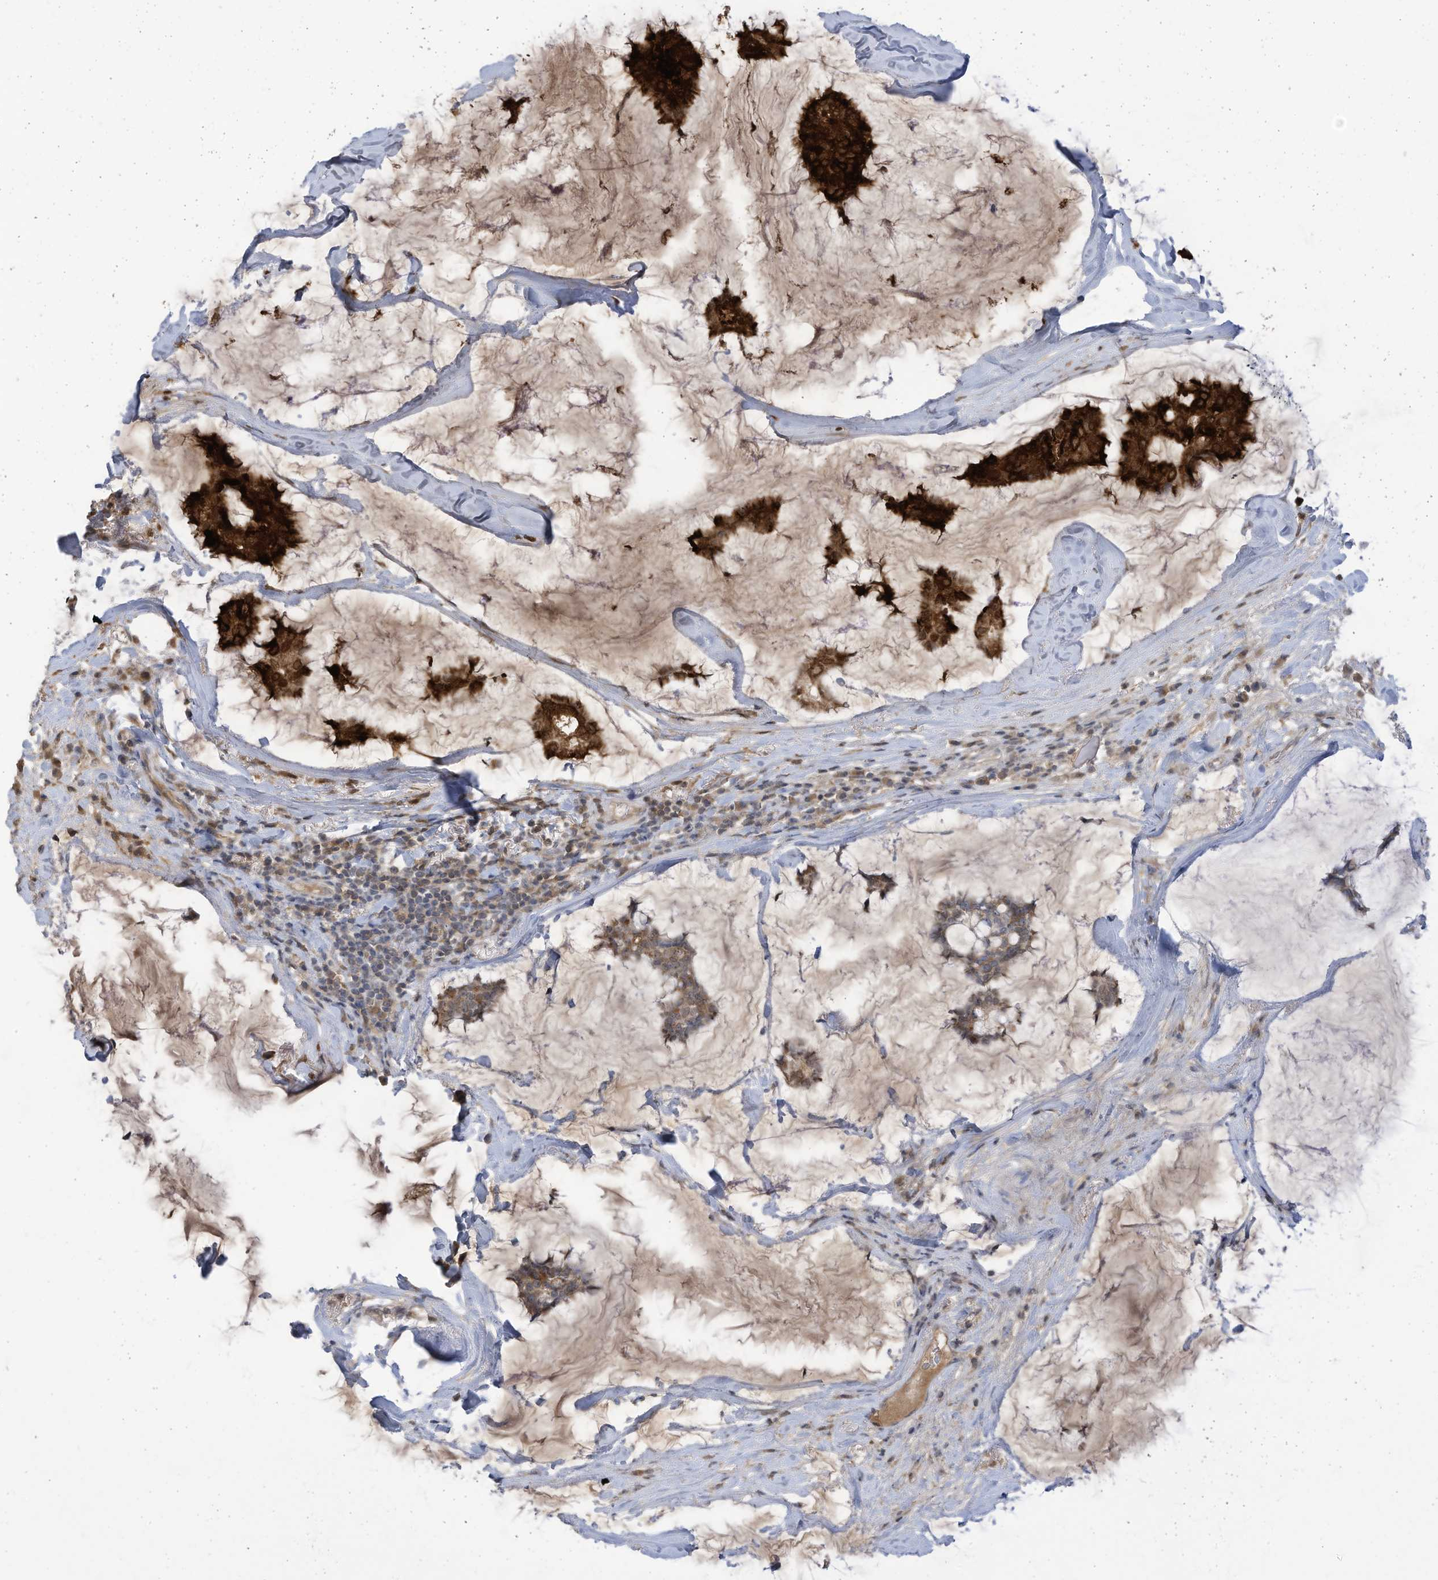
{"staining": {"intensity": "strong", "quantity": ">75%", "location": "cytoplasmic/membranous"}, "tissue": "breast cancer", "cell_type": "Tumor cells", "image_type": "cancer", "snomed": [{"axis": "morphology", "description": "Duct carcinoma"}, {"axis": "topography", "description": "Breast"}], "caption": "Infiltrating ductal carcinoma (breast) tissue demonstrates strong cytoplasmic/membranous positivity in about >75% of tumor cells", "gene": "SCGB1D2", "patient": {"sex": "female", "age": 93}}